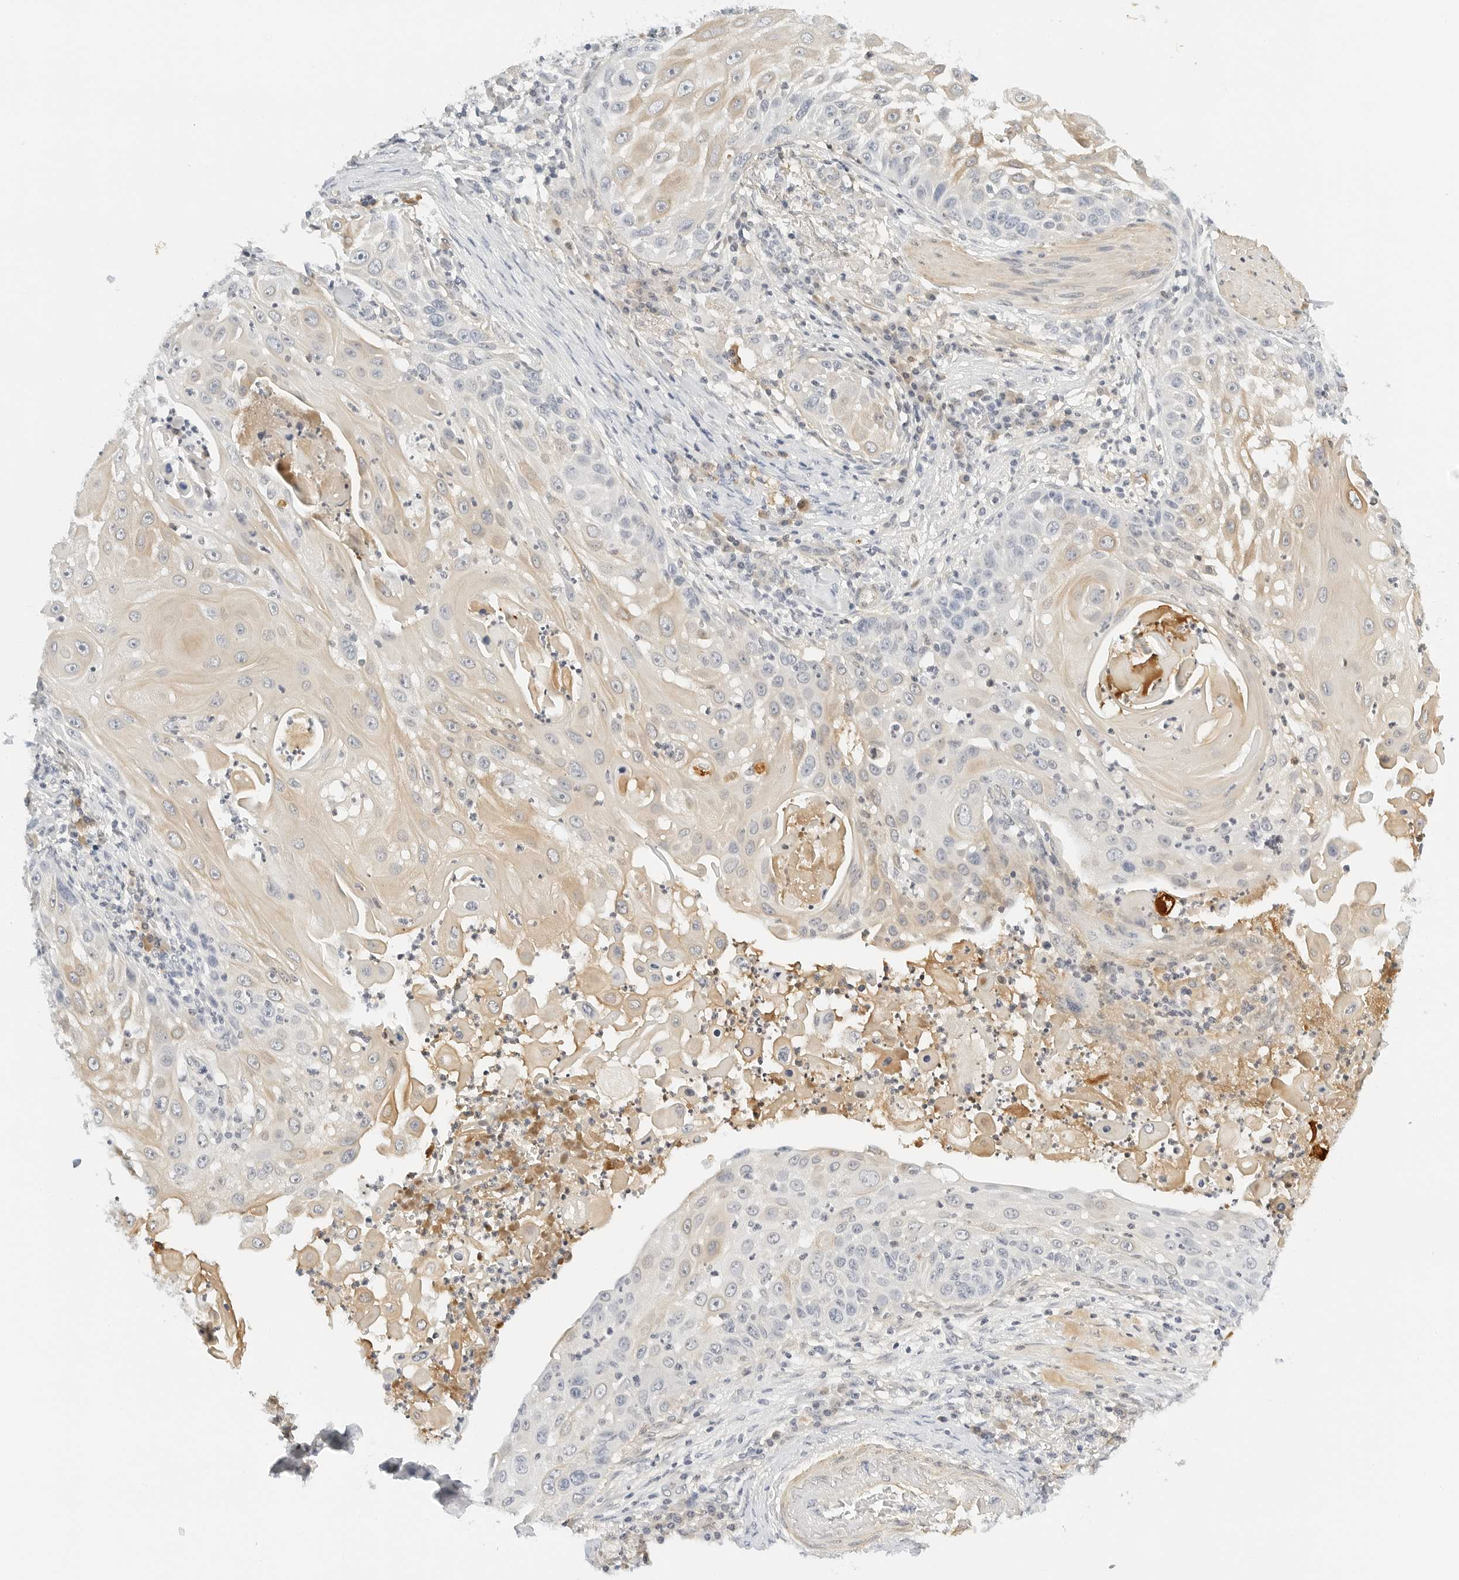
{"staining": {"intensity": "weak", "quantity": "<25%", "location": "cytoplasmic/membranous"}, "tissue": "skin cancer", "cell_type": "Tumor cells", "image_type": "cancer", "snomed": [{"axis": "morphology", "description": "Squamous cell carcinoma, NOS"}, {"axis": "topography", "description": "Skin"}], "caption": "Skin cancer was stained to show a protein in brown. There is no significant staining in tumor cells.", "gene": "PKDCC", "patient": {"sex": "female", "age": 44}}